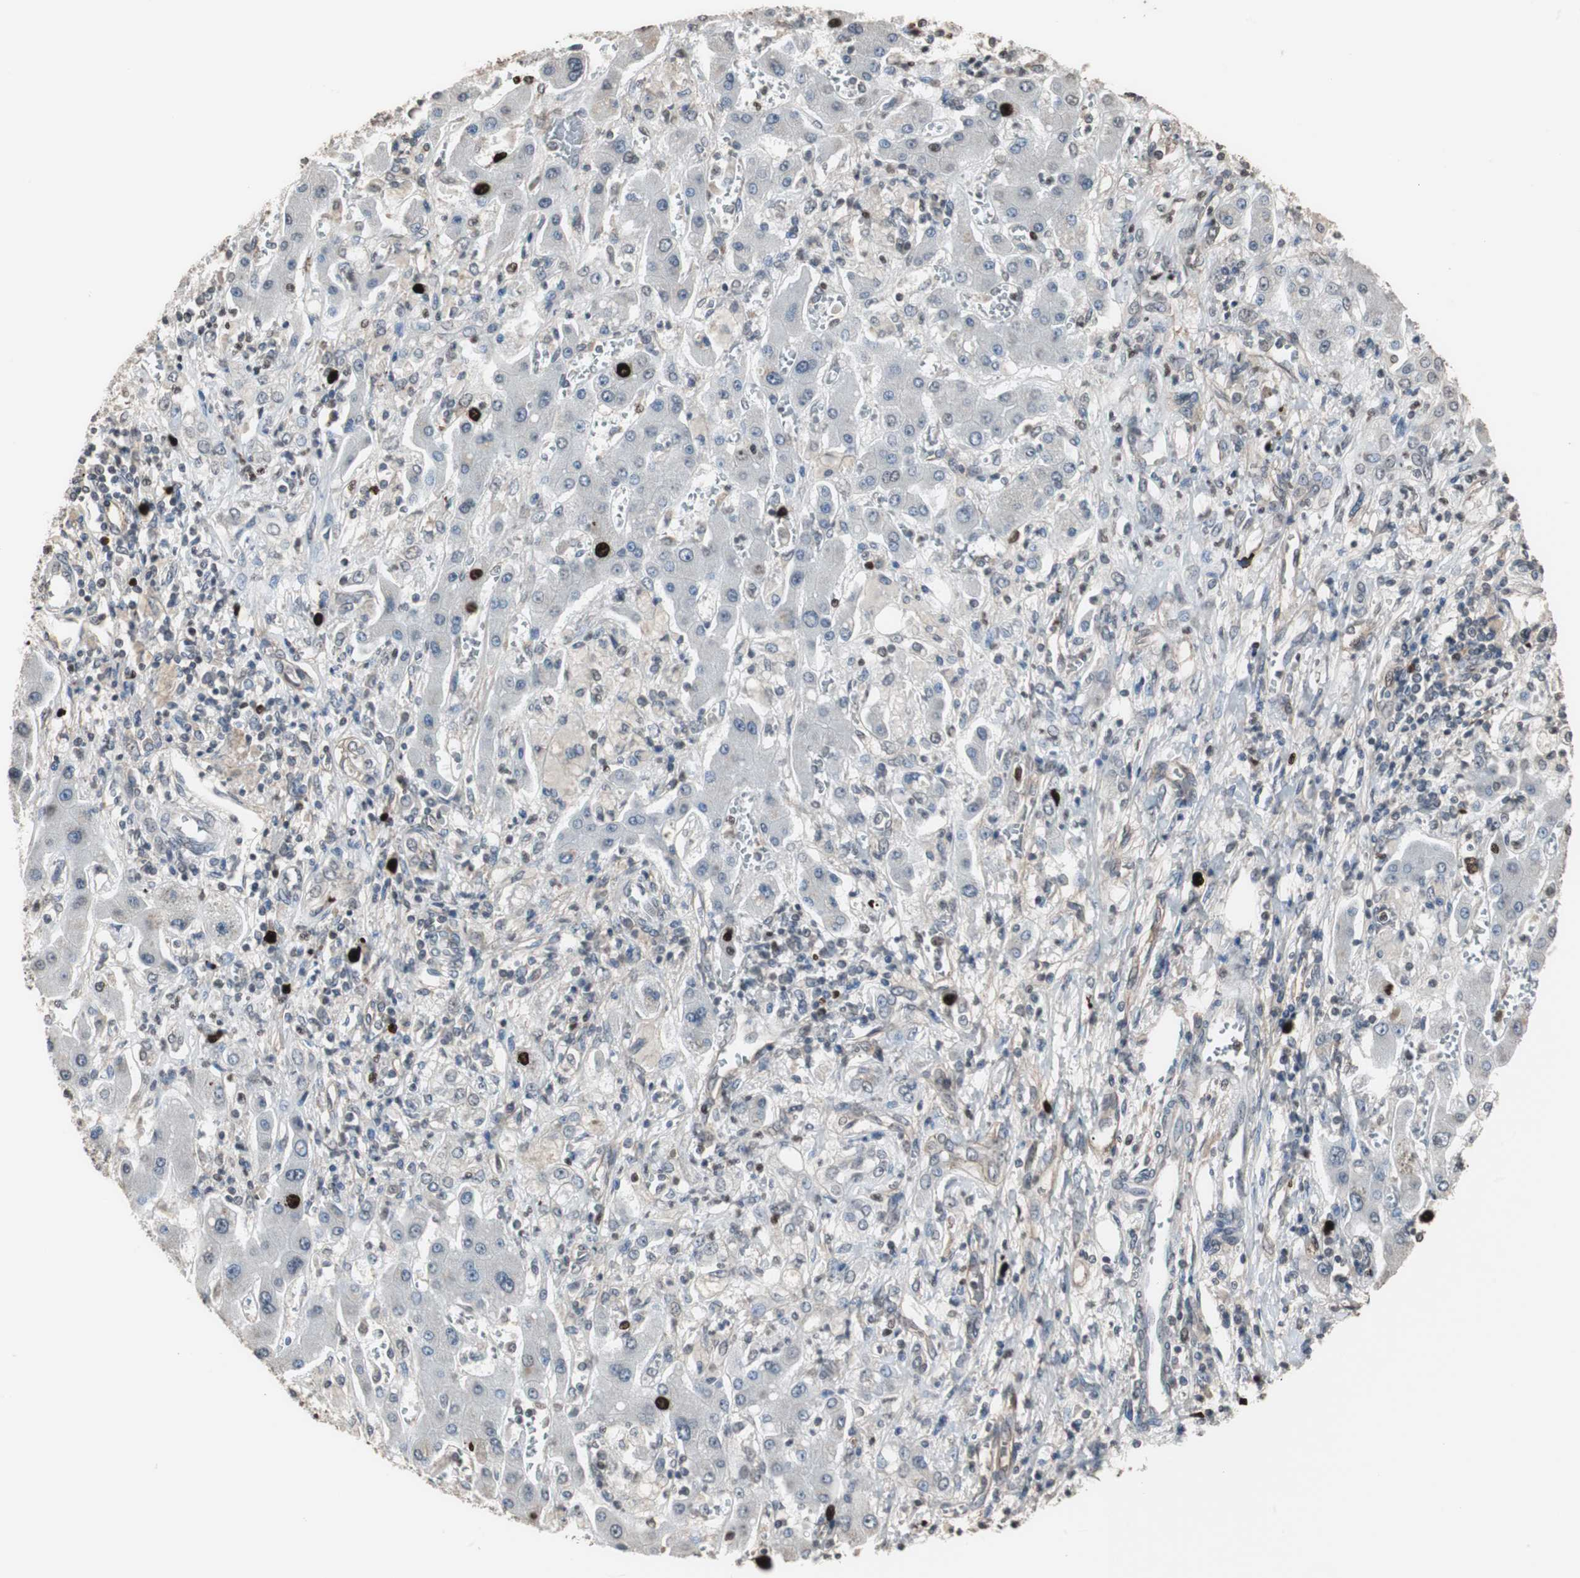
{"staining": {"intensity": "strong", "quantity": "<25%", "location": "cytoplasmic/membranous,nuclear"}, "tissue": "liver cancer", "cell_type": "Tumor cells", "image_type": "cancer", "snomed": [{"axis": "morphology", "description": "Cholangiocarcinoma"}, {"axis": "topography", "description": "Liver"}], "caption": "This micrograph exhibits IHC staining of human liver cholangiocarcinoma, with medium strong cytoplasmic/membranous and nuclear expression in about <25% of tumor cells.", "gene": "TOP2A", "patient": {"sex": "male", "age": 50}}